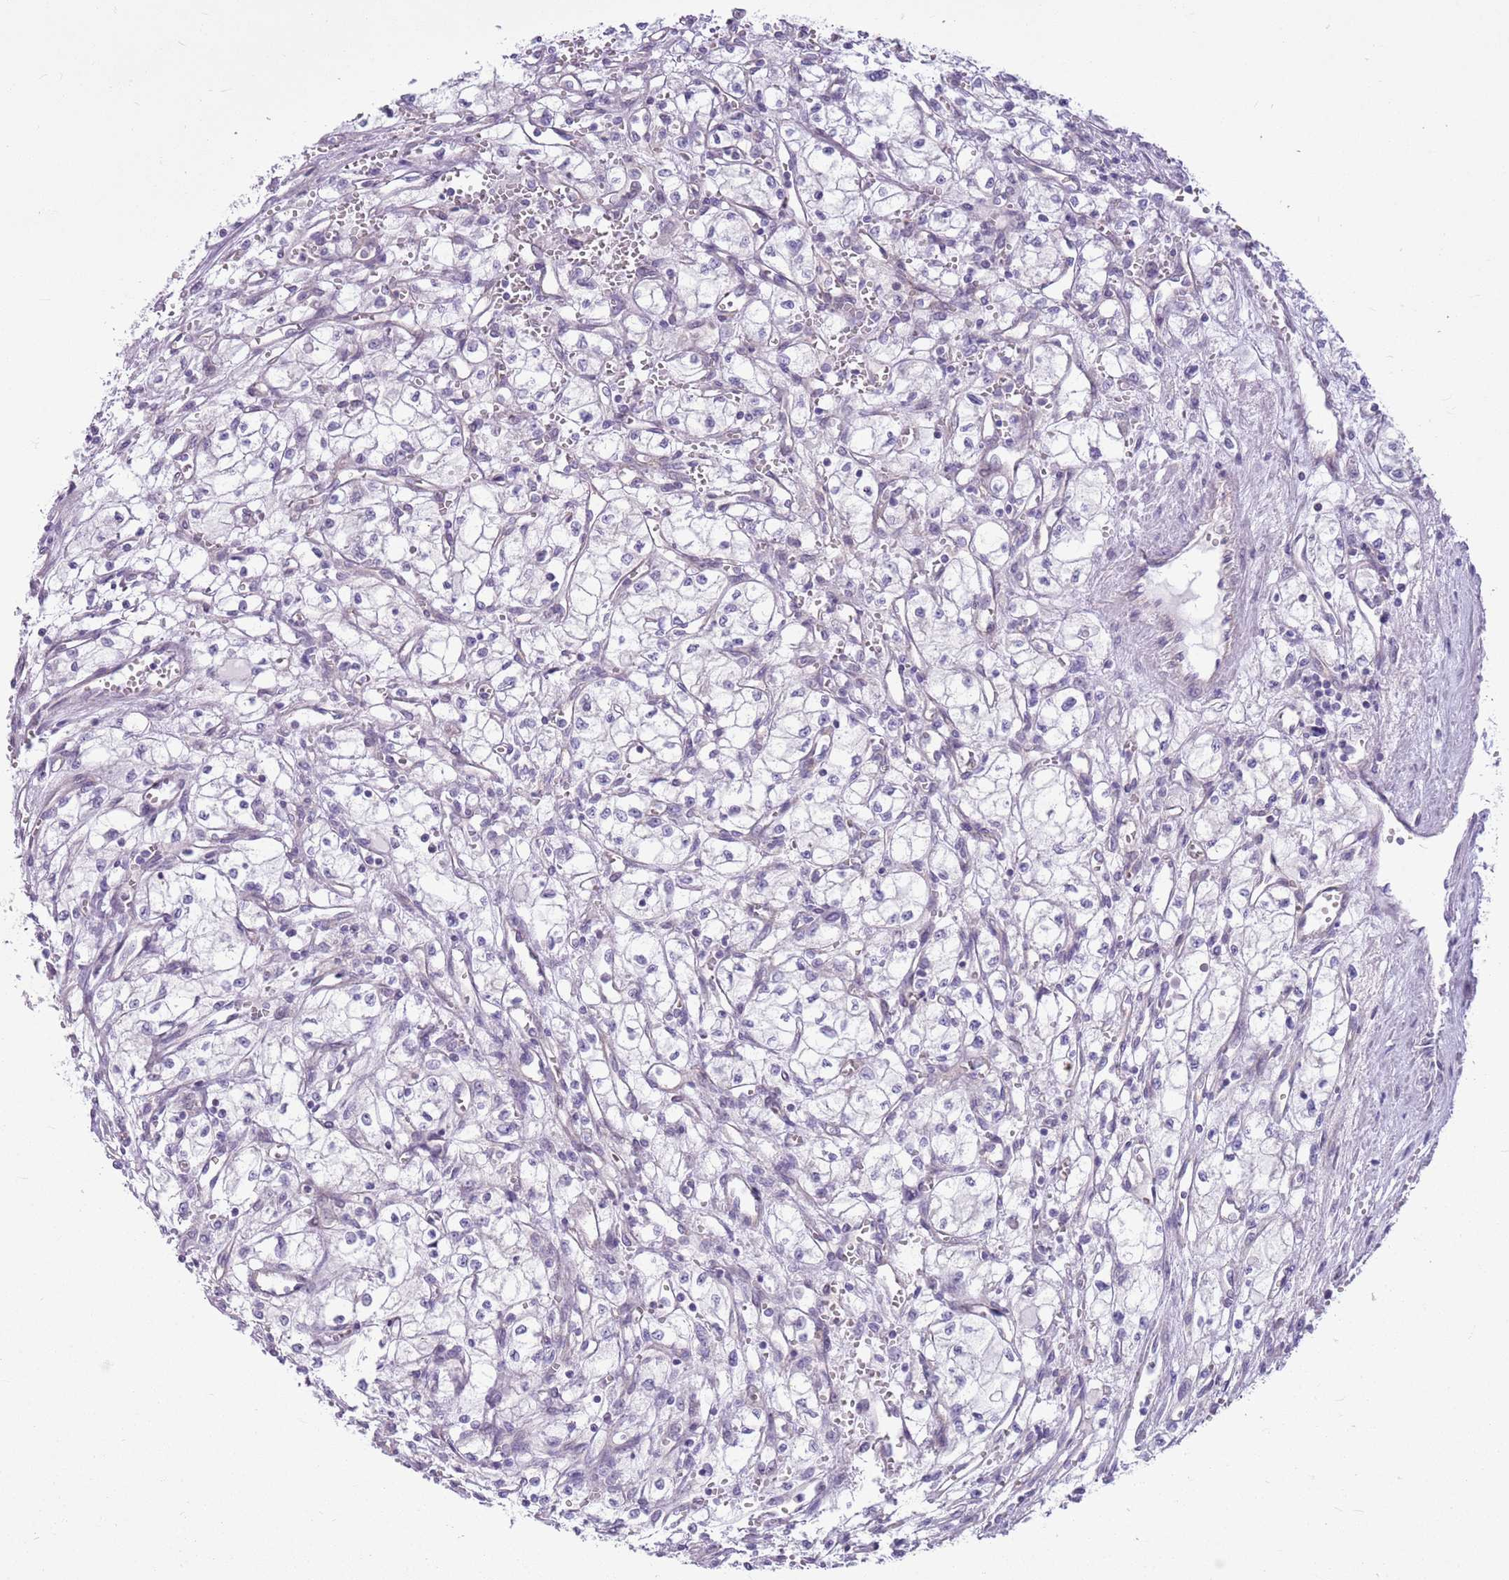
{"staining": {"intensity": "negative", "quantity": "none", "location": "none"}, "tissue": "renal cancer", "cell_type": "Tumor cells", "image_type": "cancer", "snomed": [{"axis": "morphology", "description": "Adenocarcinoma, NOS"}, {"axis": "topography", "description": "Kidney"}], "caption": "A micrograph of human adenocarcinoma (renal) is negative for staining in tumor cells.", "gene": "PARP8", "patient": {"sex": "male", "age": 59}}